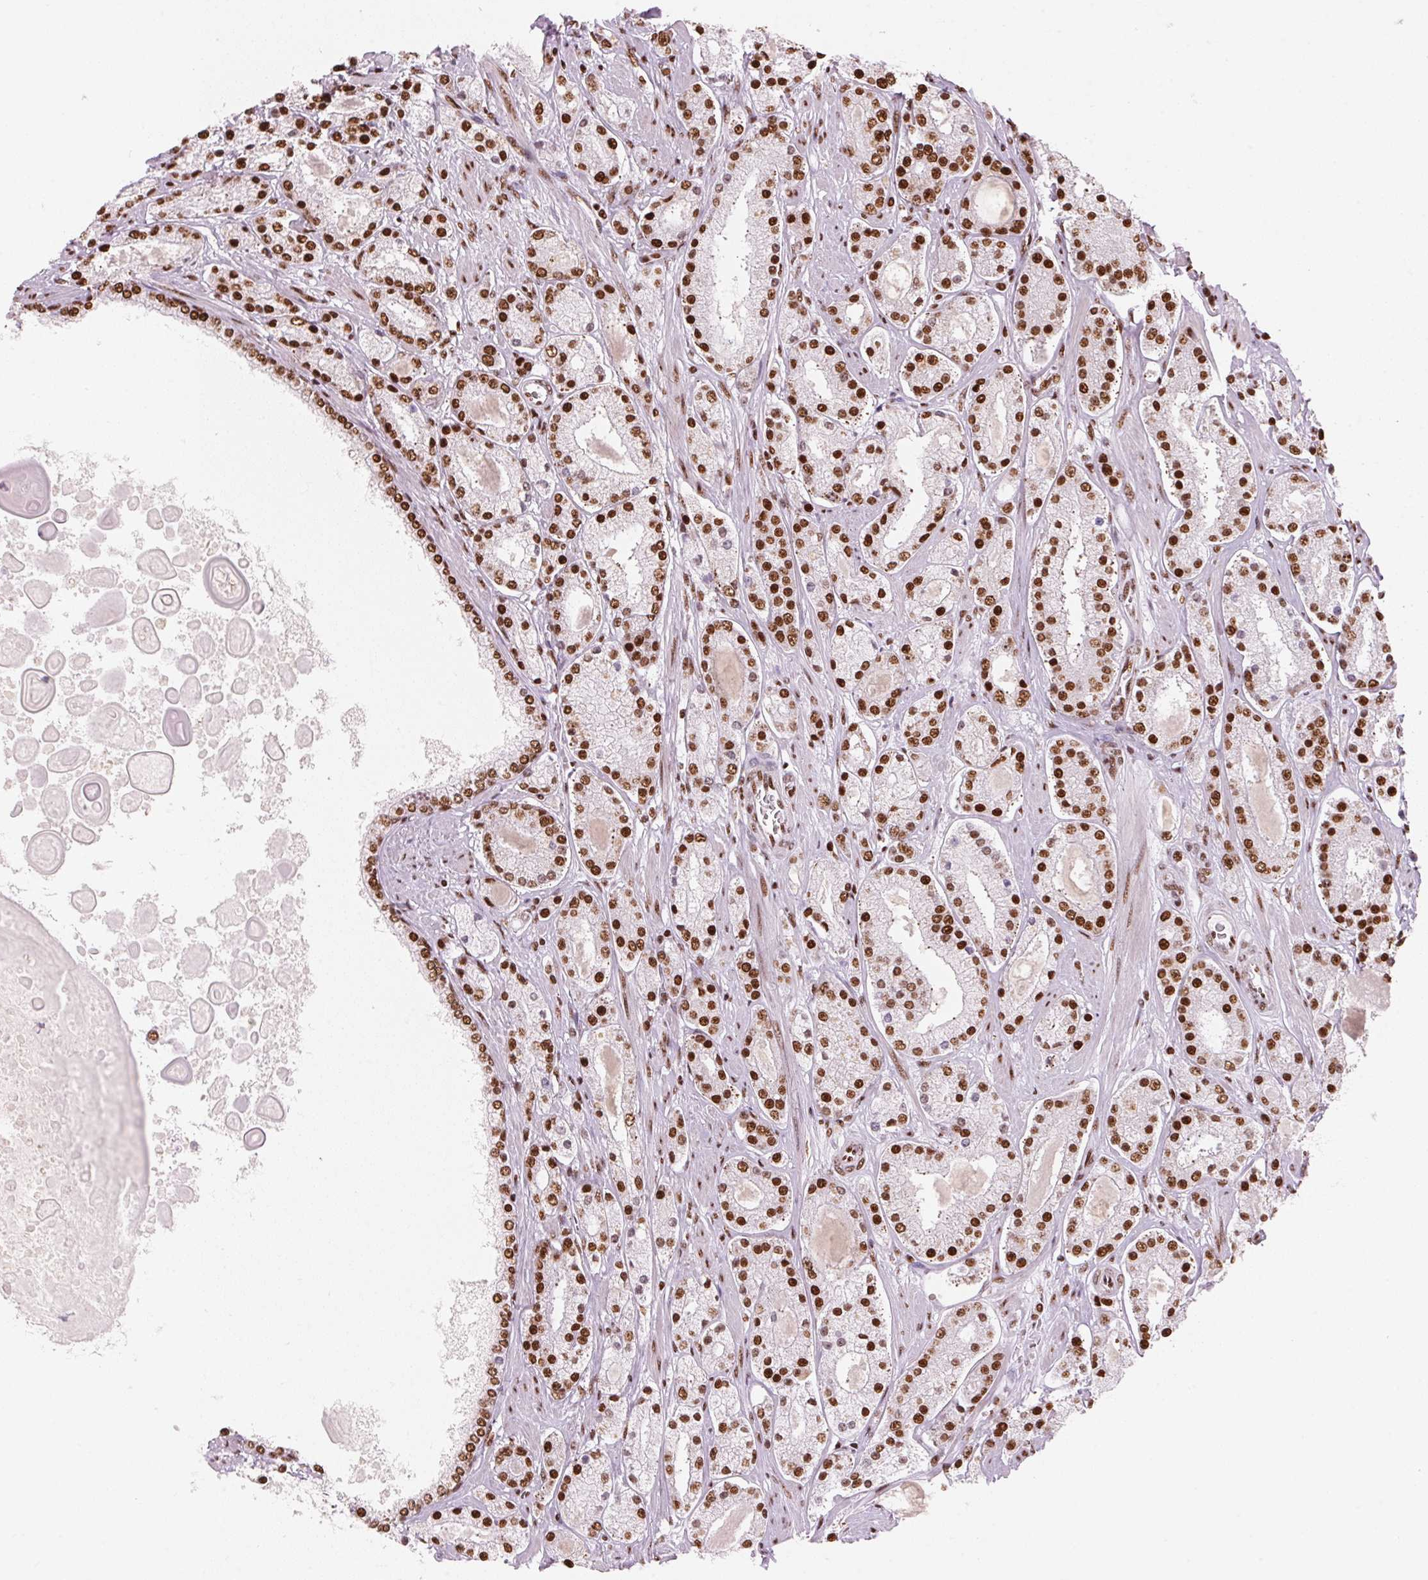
{"staining": {"intensity": "strong", "quantity": ">75%", "location": "nuclear"}, "tissue": "prostate cancer", "cell_type": "Tumor cells", "image_type": "cancer", "snomed": [{"axis": "morphology", "description": "Adenocarcinoma, High grade"}, {"axis": "topography", "description": "Prostate"}], "caption": "Immunohistochemistry of human prostate cancer (high-grade adenocarcinoma) shows high levels of strong nuclear expression in about >75% of tumor cells.", "gene": "NXF1", "patient": {"sex": "male", "age": 67}}